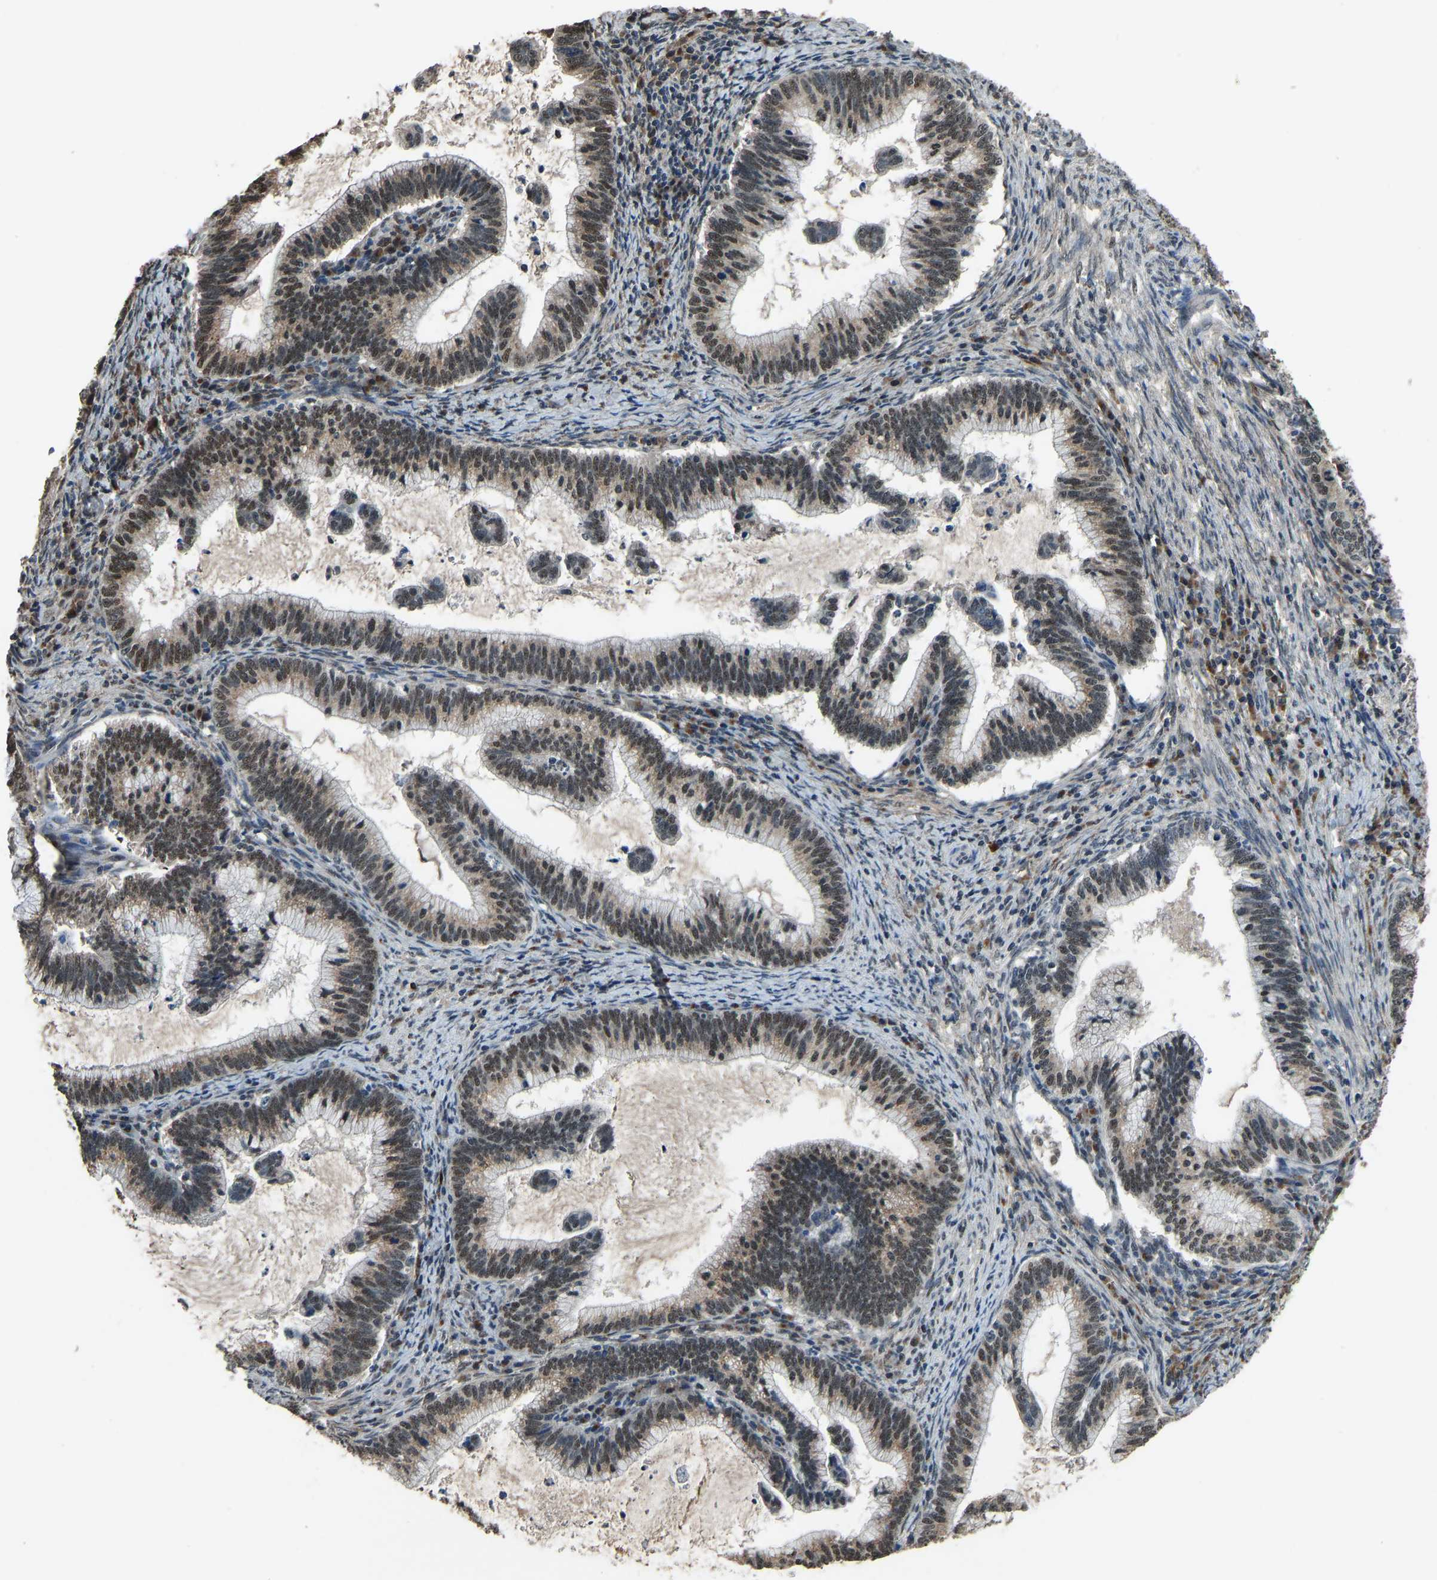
{"staining": {"intensity": "weak", "quantity": ">75%", "location": "cytoplasmic/membranous,nuclear"}, "tissue": "cervical cancer", "cell_type": "Tumor cells", "image_type": "cancer", "snomed": [{"axis": "morphology", "description": "Adenocarcinoma, NOS"}, {"axis": "topography", "description": "Cervix"}], "caption": "Brown immunohistochemical staining in human cervical adenocarcinoma reveals weak cytoplasmic/membranous and nuclear expression in about >75% of tumor cells. (DAB IHC with brightfield microscopy, high magnification).", "gene": "TOX4", "patient": {"sex": "female", "age": 36}}